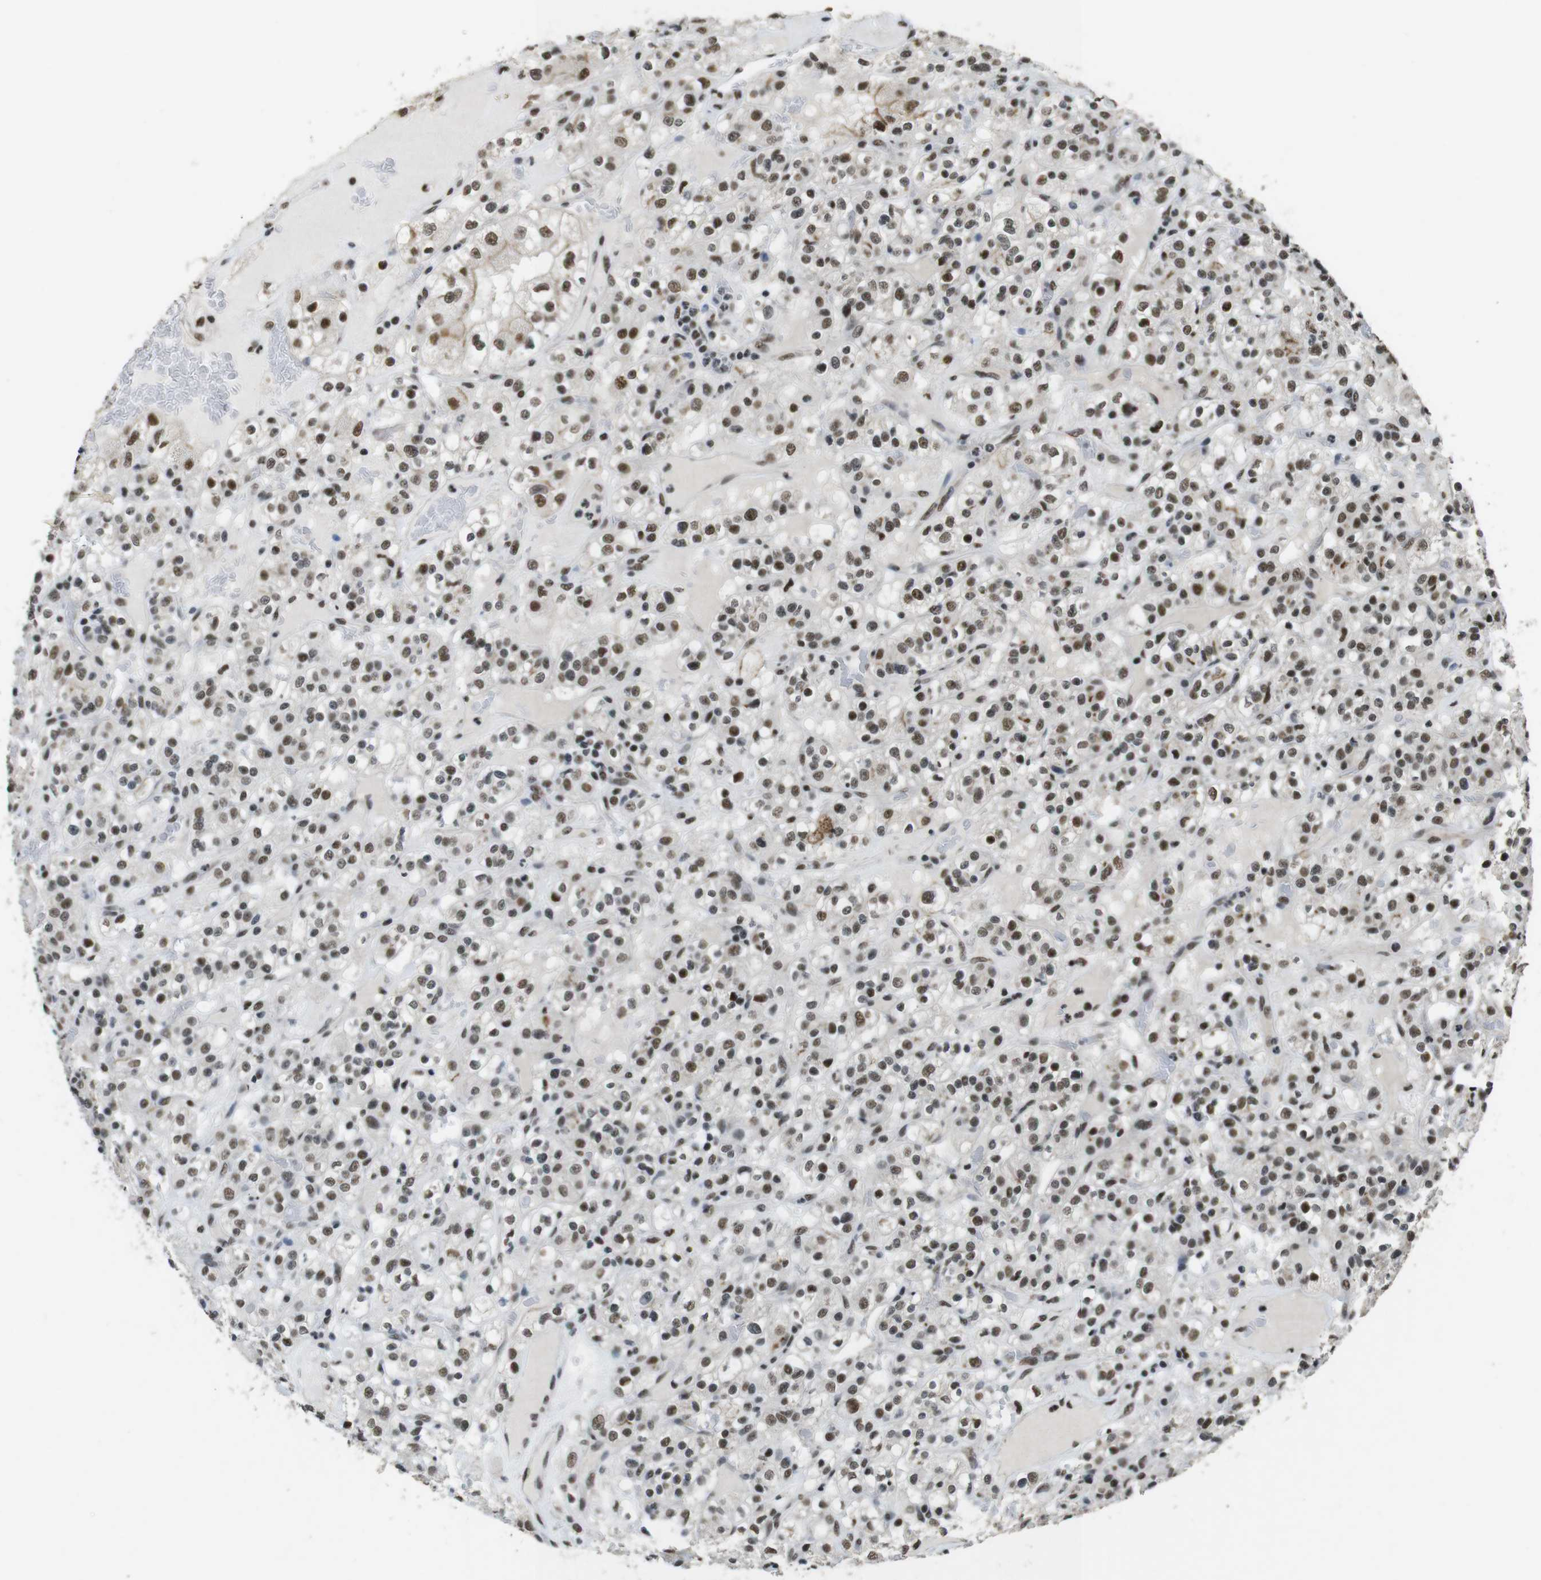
{"staining": {"intensity": "moderate", "quantity": ">75%", "location": "nuclear"}, "tissue": "renal cancer", "cell_type": "Tumor cells", "image_type": "cancer", "snomed": [{"axis": "morphology", "description": "Normal tissue, NOS"}, {"axis": "morphology", "description": "Adenocarcinoma, NOS"}, {"axis": "topography", "description": "Kidney"}], "caption": "High-magnification brightfield microscopy of adenocarcinoma (renal) stained with DAB (brown) and counterstained with hematoxylin (blue). tumor cells exhibit moderate nuclear staining is appreciated in about>75% of cells. (IHC, brightfield microscopy, high magnification).", "gene": "CSNK2B", "patient": {"sex": "female", "age": 72}}